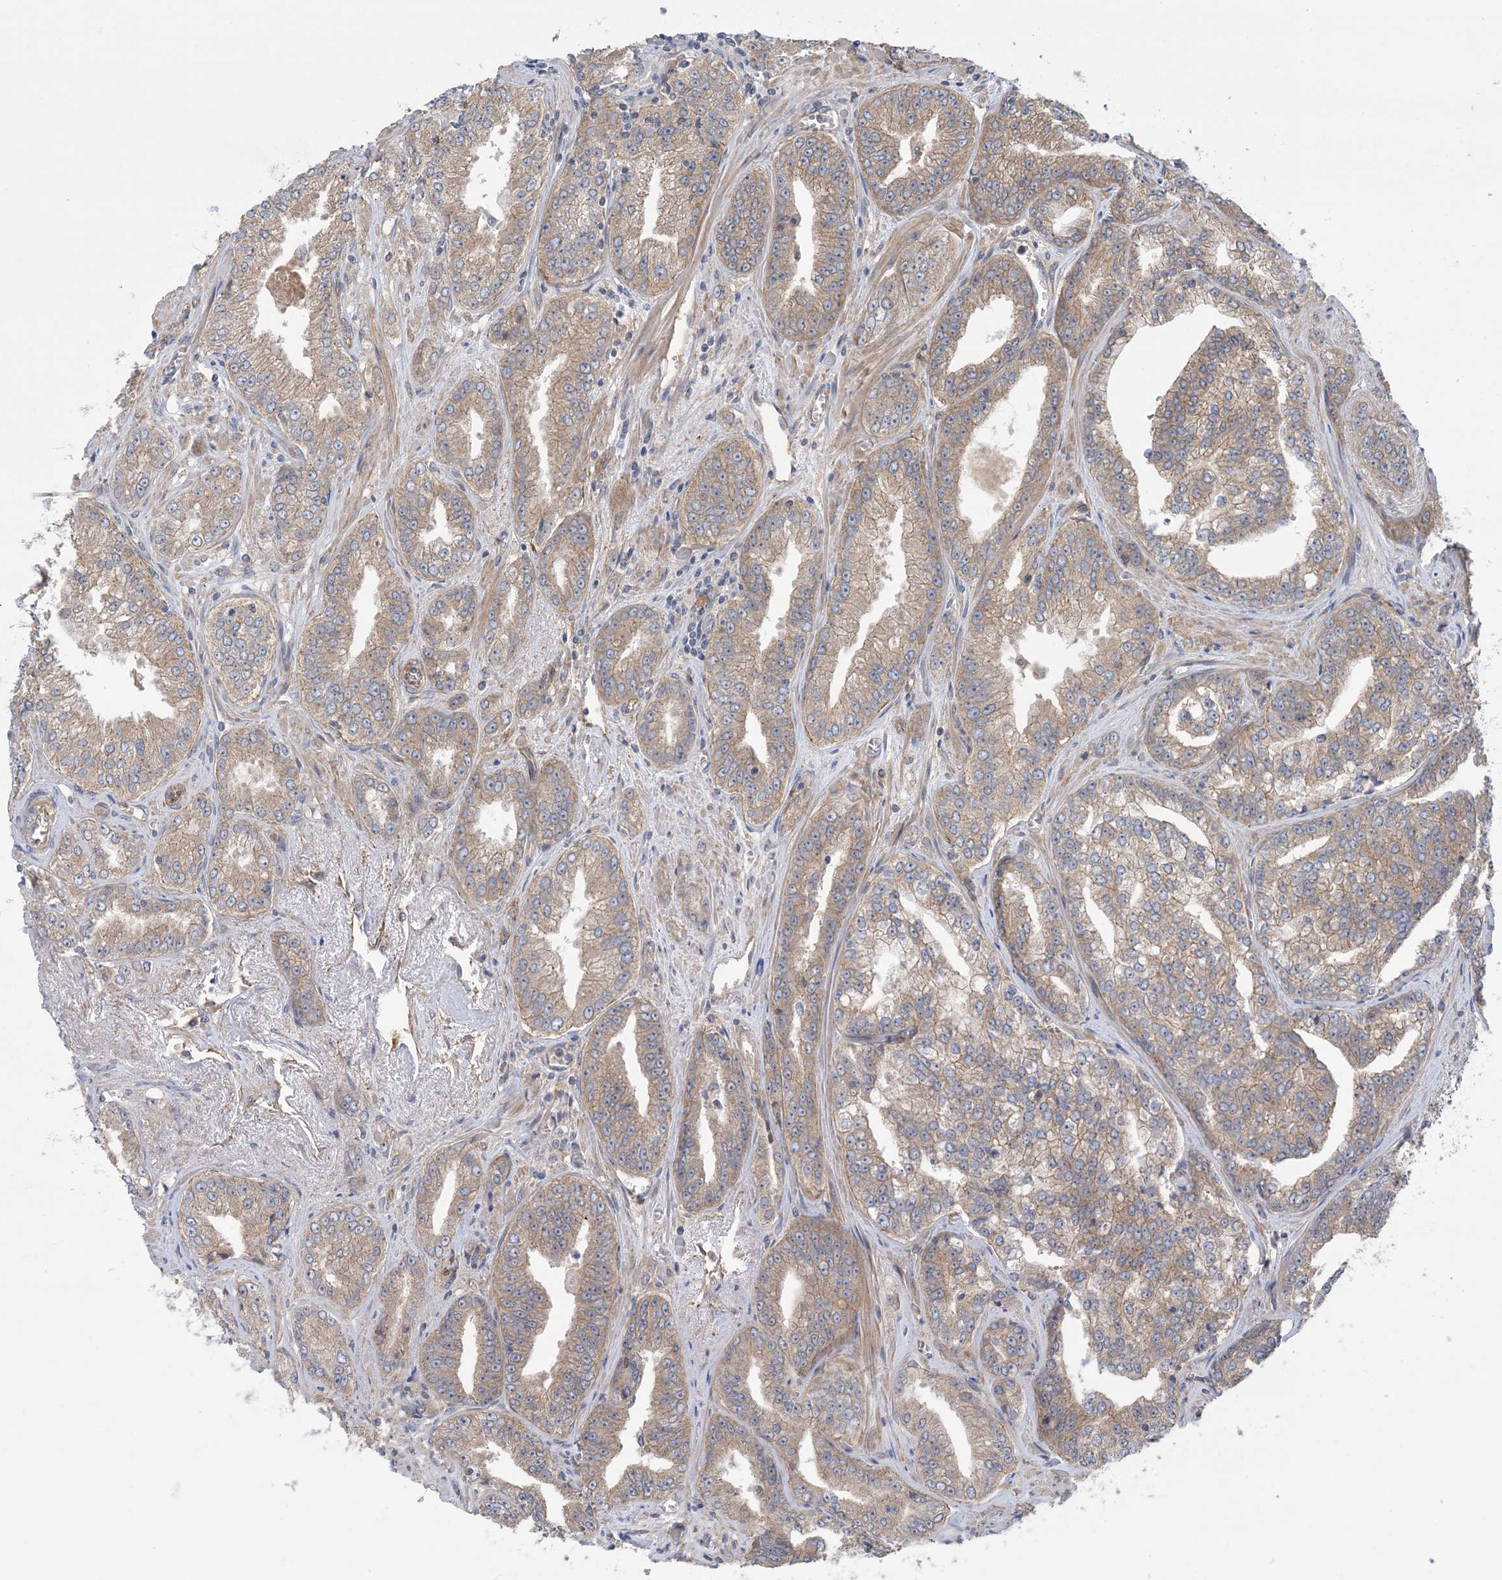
{"staining": {"intensity": "moderate", "quantity": ">75%", "location": "cytoplasmic/membranous"}, "tissue": "prostate cancer", "cell_type": "Tumor cells", "image_type": "cancer", "snomed": [{"axis": "morphology", "description": "Adenocarcinoma, High grade"}, {"axis": "topography", "description": "Prostate"}], "caption": "Approximately >75% of tumor cells in human prostate high-grade adenocarcinoma exhibit moderate cytoplasmic/membranous protein staining as visualized by brown immunohistochemical staining.", "gene": "CCNY", "patient": {"sex": "male", "age": 71}}